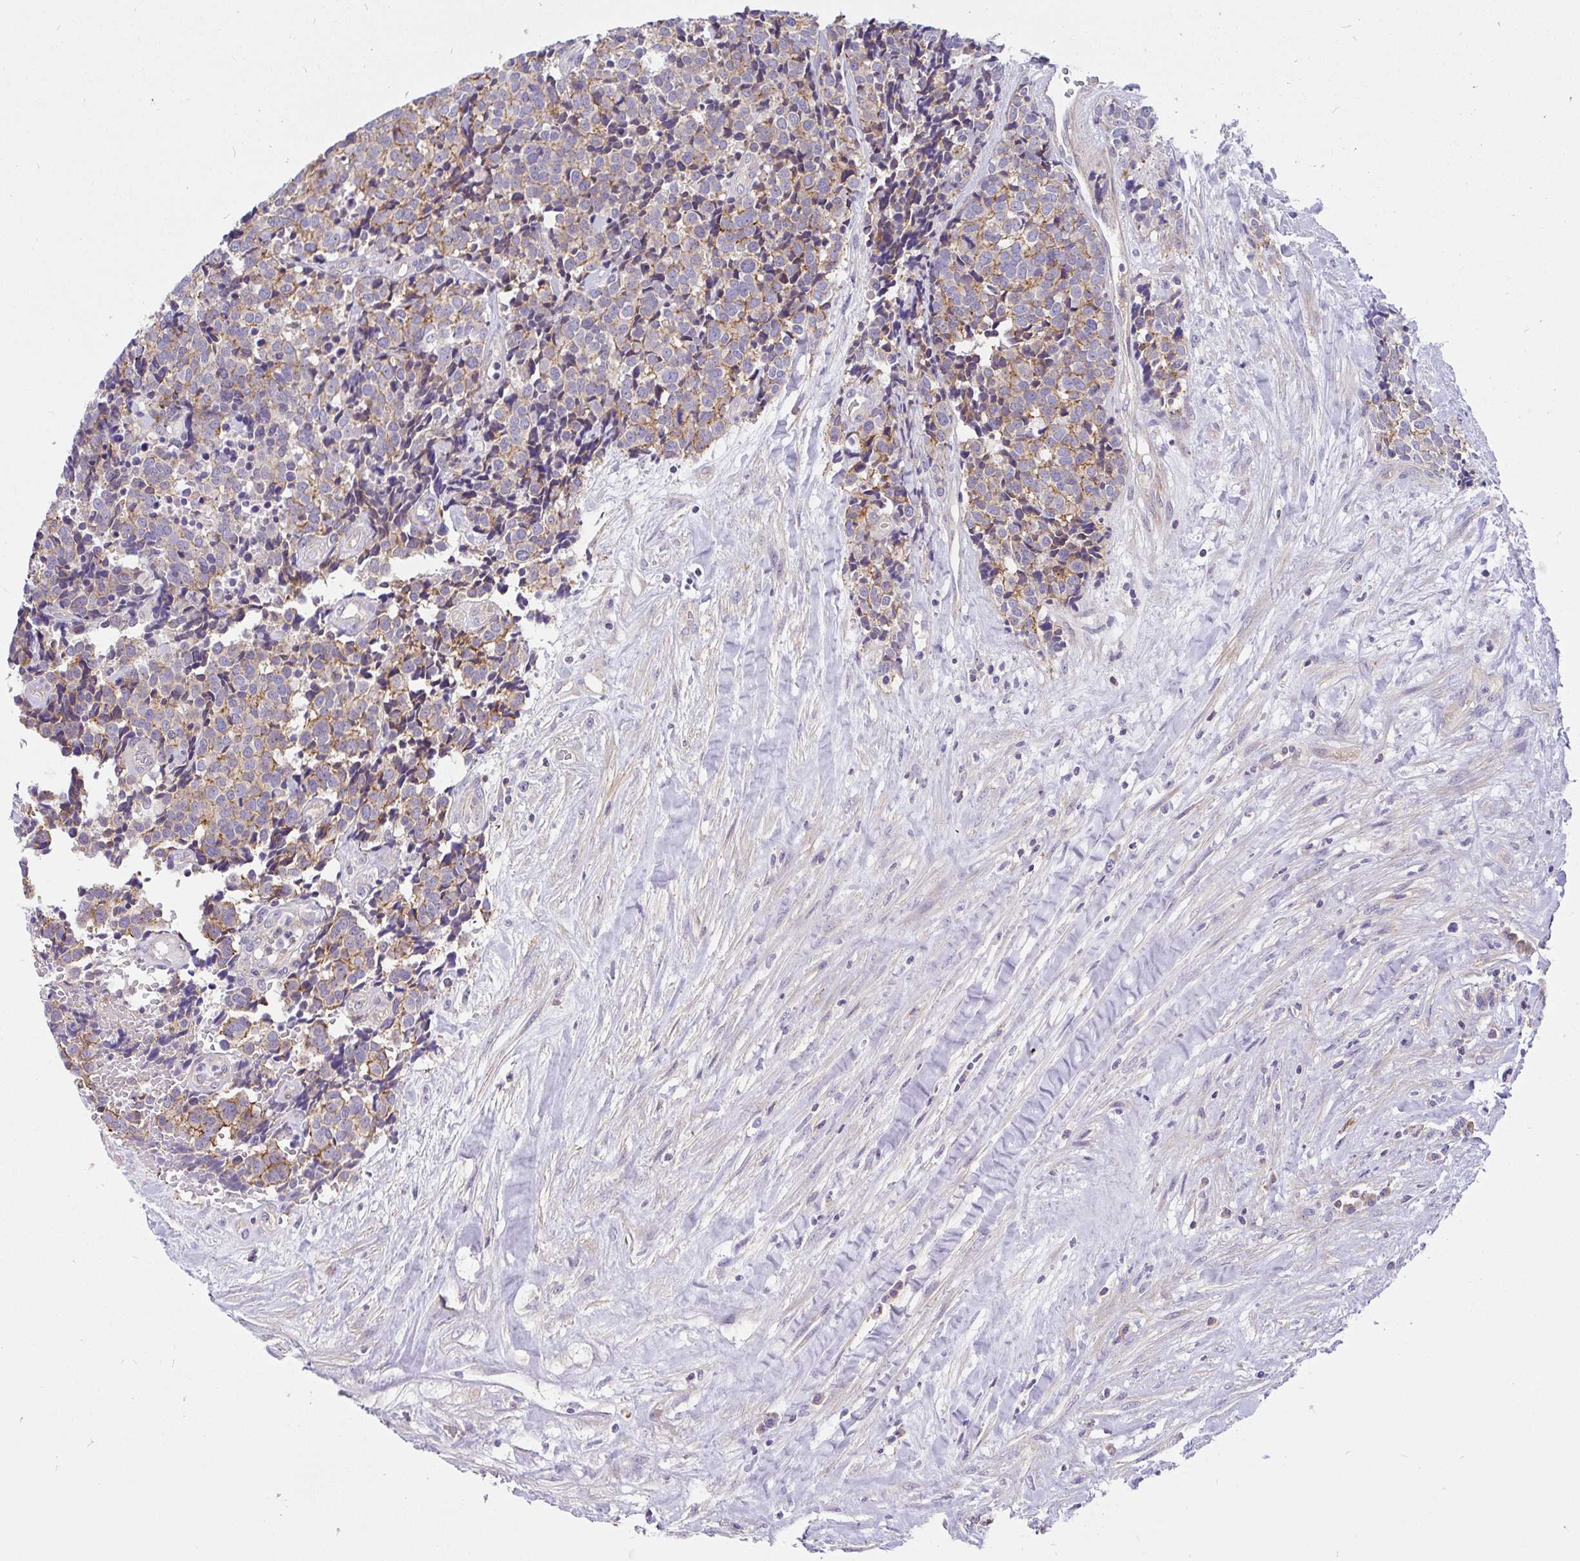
{"staining": {"intensity": "moderate", "quantity": "25%-75%", "location": "cytoplasmic/membranous"}, "tissue": "carcinoid", "cell_type": "Tumor cells", "image_type": "cancer", "snomed": [{"axis": "morphology", "description": "Carcinoid, malignant, NOS"}, {"axis": "topography", "description": "Skin"}], "caption": "High-magnification brightfield microscopy of malignant carcinoid stained with DAB (3,3'-diaminobenzidine) (brown) and counterstained with hematoxylin (blue). tumor cells exhibit moderate cytoplasmic/membranous positivity is appreciated in approximately25%-75% of cells.", "gene": "LRRC26", "patient": {"sex": "female", "age": 79}}